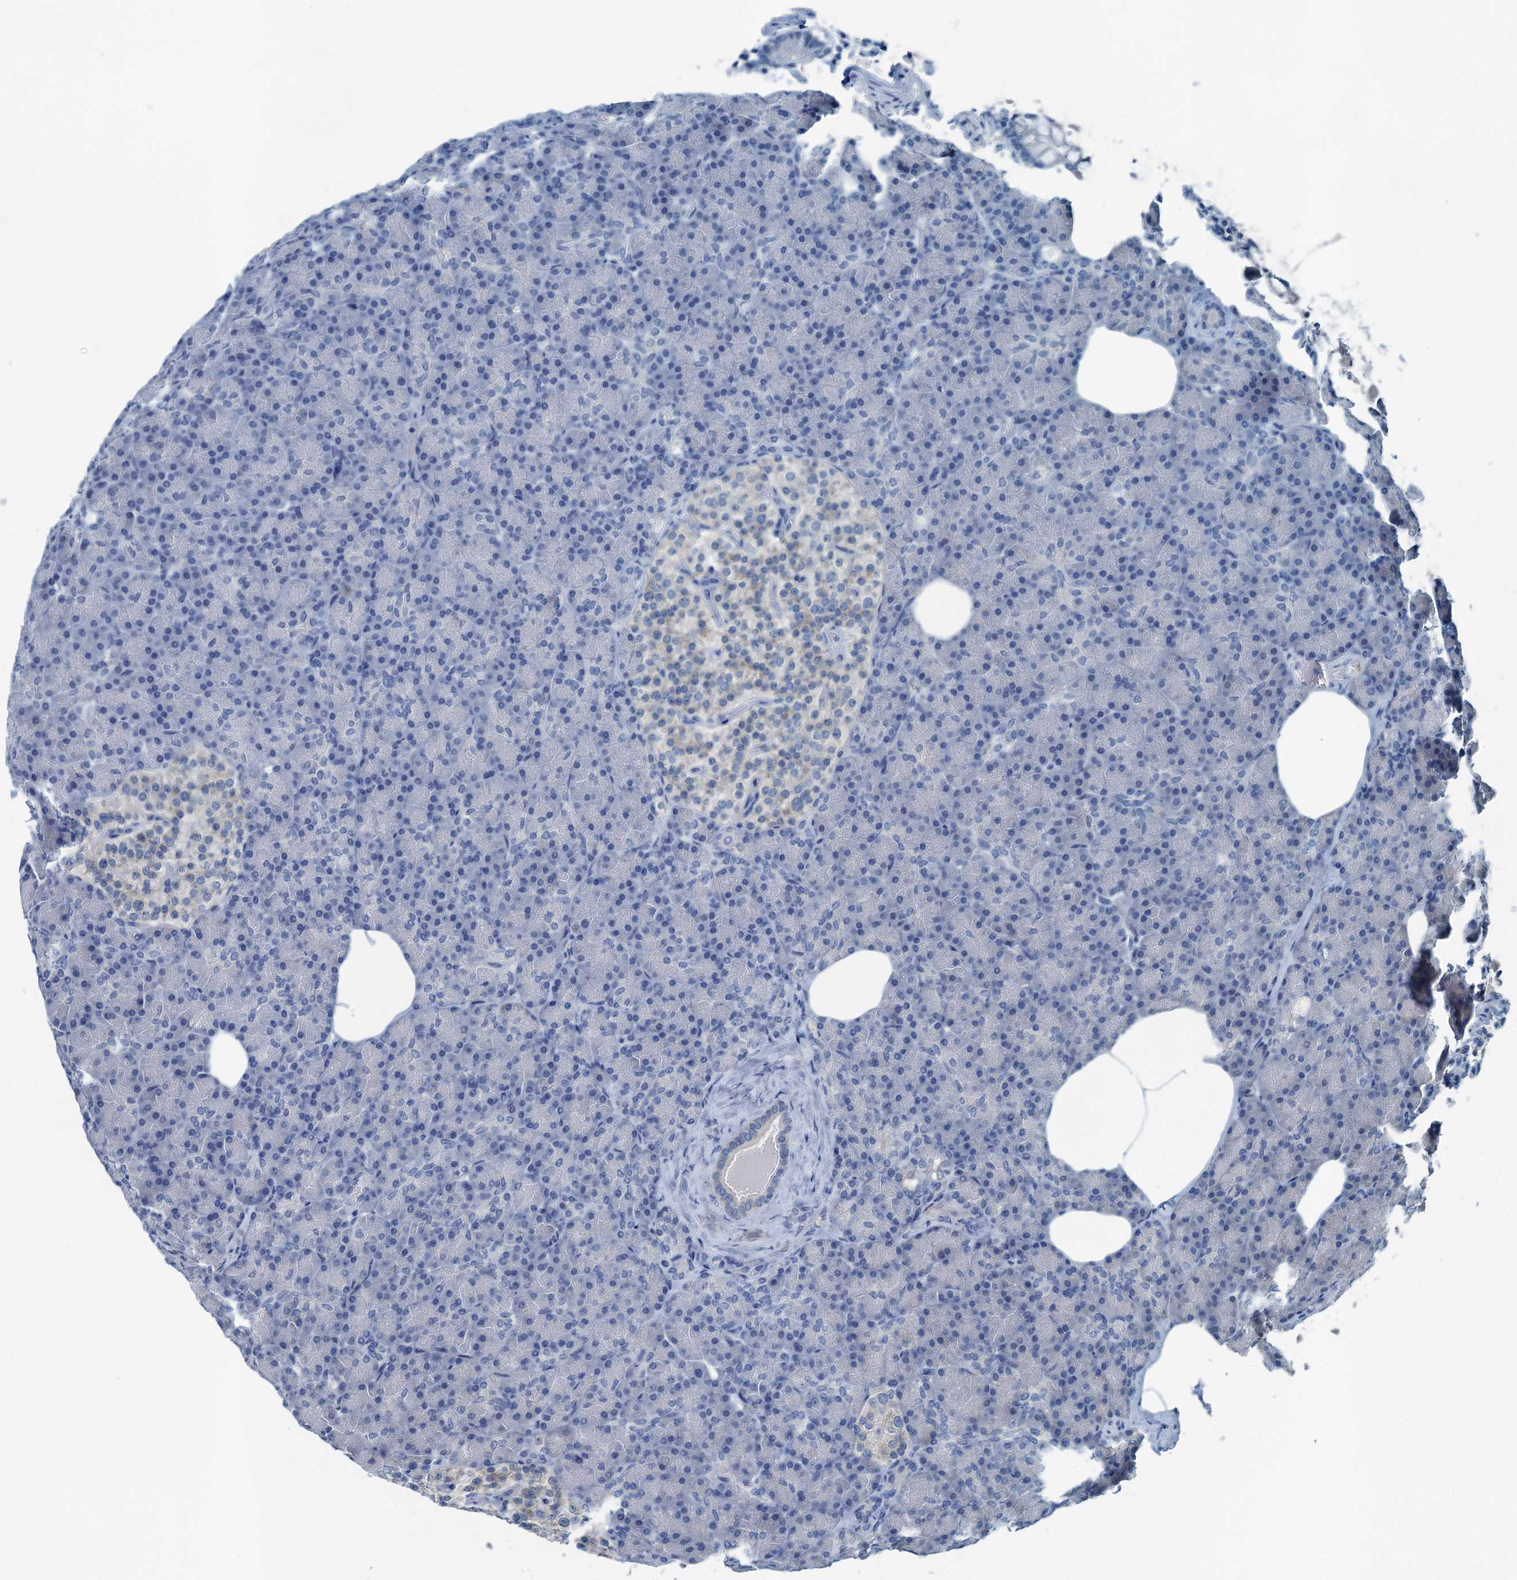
{"staining": {"intensity": "negative", "quantity": "none", "location": "none"}, "tissue": "pancreas", "cell_type": "Exocrine glandular cells", "image_type": "normal", "snomed": [{"axis": "morphology", "description": "Normal tissue, NOS"}, {"axis": "topography", "description": "Pancreas"}], "caption": "The image demonstrates no staining of exocrine glandular cells in unremarkable pancreas.", "gene": "GFOD2", "patient": {"sex": "female", "age": 43}}